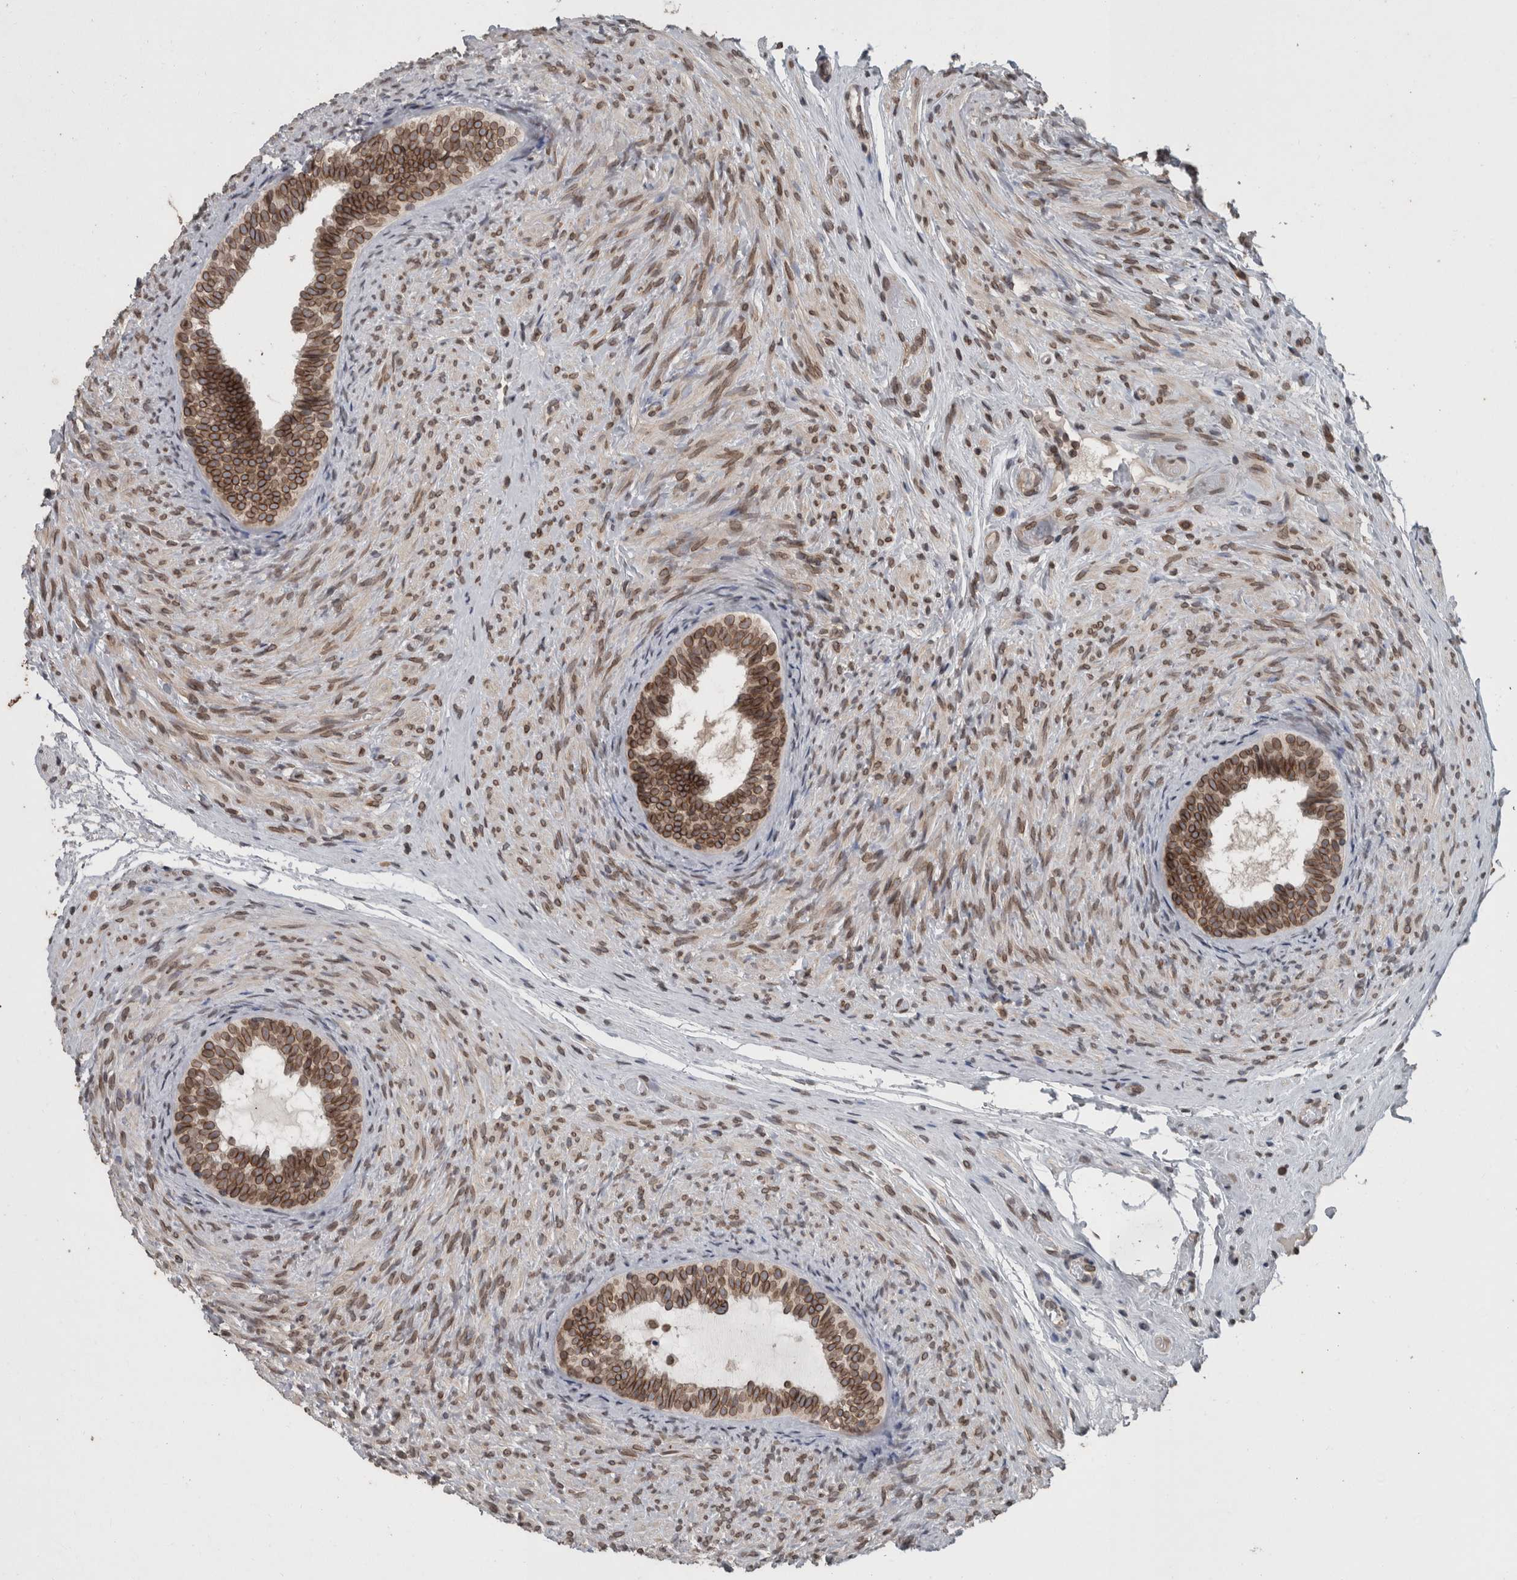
{"staining": {"intensity": "strong", "quantity": ">75%", "location": "cytoplasmic/membranous,nuclear"}, "tissue": "epididymis", "cell_type": "Glandular cells", "image_type": "normal", "snomed": [{"axis": "morphology", "description": "Normal tissue, NOS"}, {"axis": "topography", "description": "Epididymis"}], "caption": "This photomicrograph demonstrates immunohistochemistry (IHC) staining of unremarkable epididymis, with high strong cytoplasmic/membranous,nuclear staining in approximately >75% of glandular cells.", "gene": "RANBP2", "patient": {"sex": "male", "age": 5}}